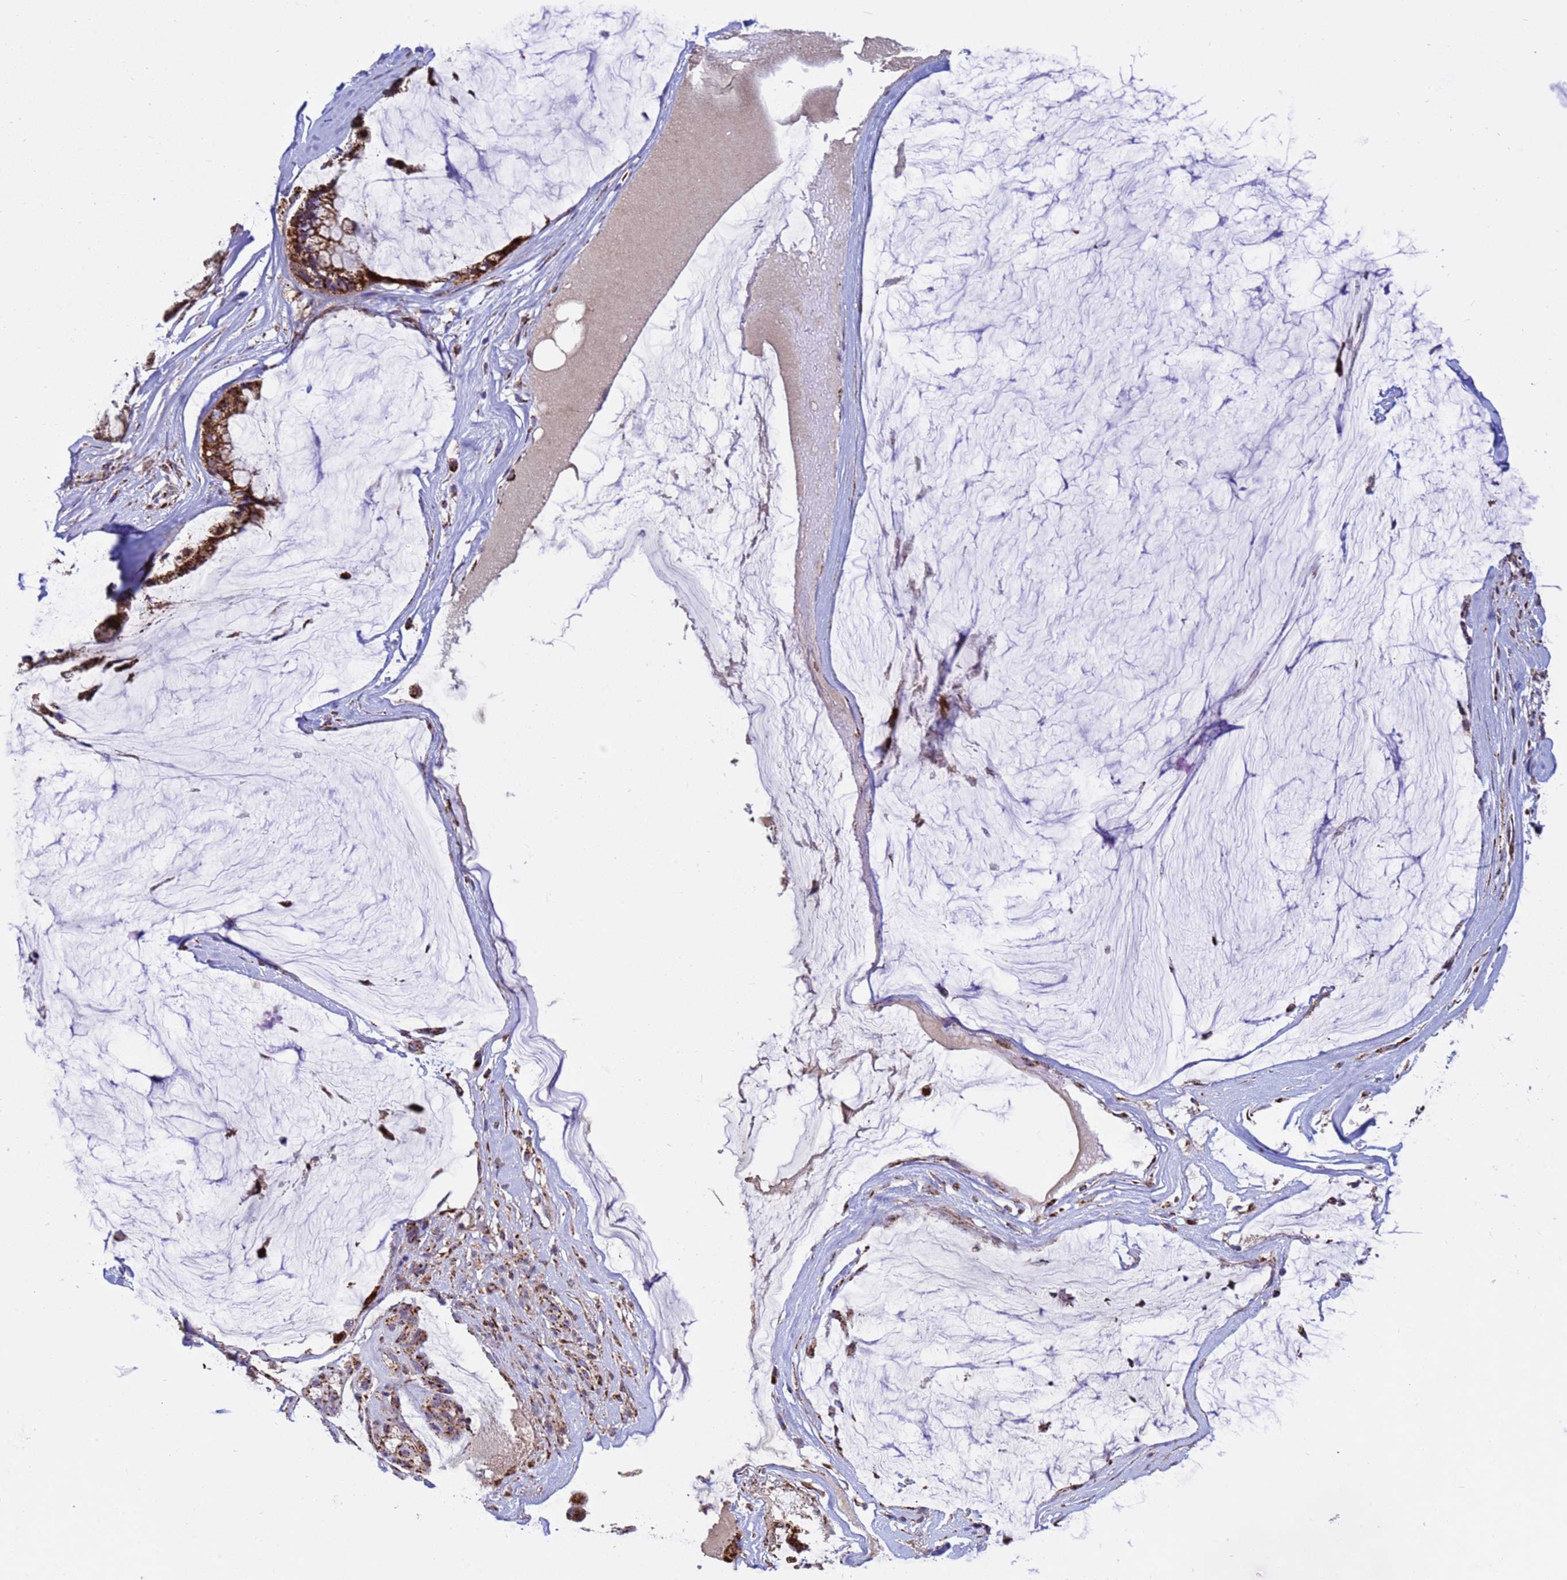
{"staining": {"intensity": "strong", "quantity": ">75%", "location": "cytoplasmic/membranous"}, "tissue": "ovarian cancer", "cell_type": "Tumor cells", "image_type": "cancer", "snomed": [{"axis": "morphology", "description": "Cystadenocarcinoma, mucinous, NOS"}, {"axis": "topography", "description": "Ovary"}], "caption": "Human ovarian cancer stained with a brown dye reveals strong cytoplasmic/membranous positive expression in approximately >75% of tumor cells.", "gene": "TUBGCP3", "patient": {"sex": "female", "age": 39}}